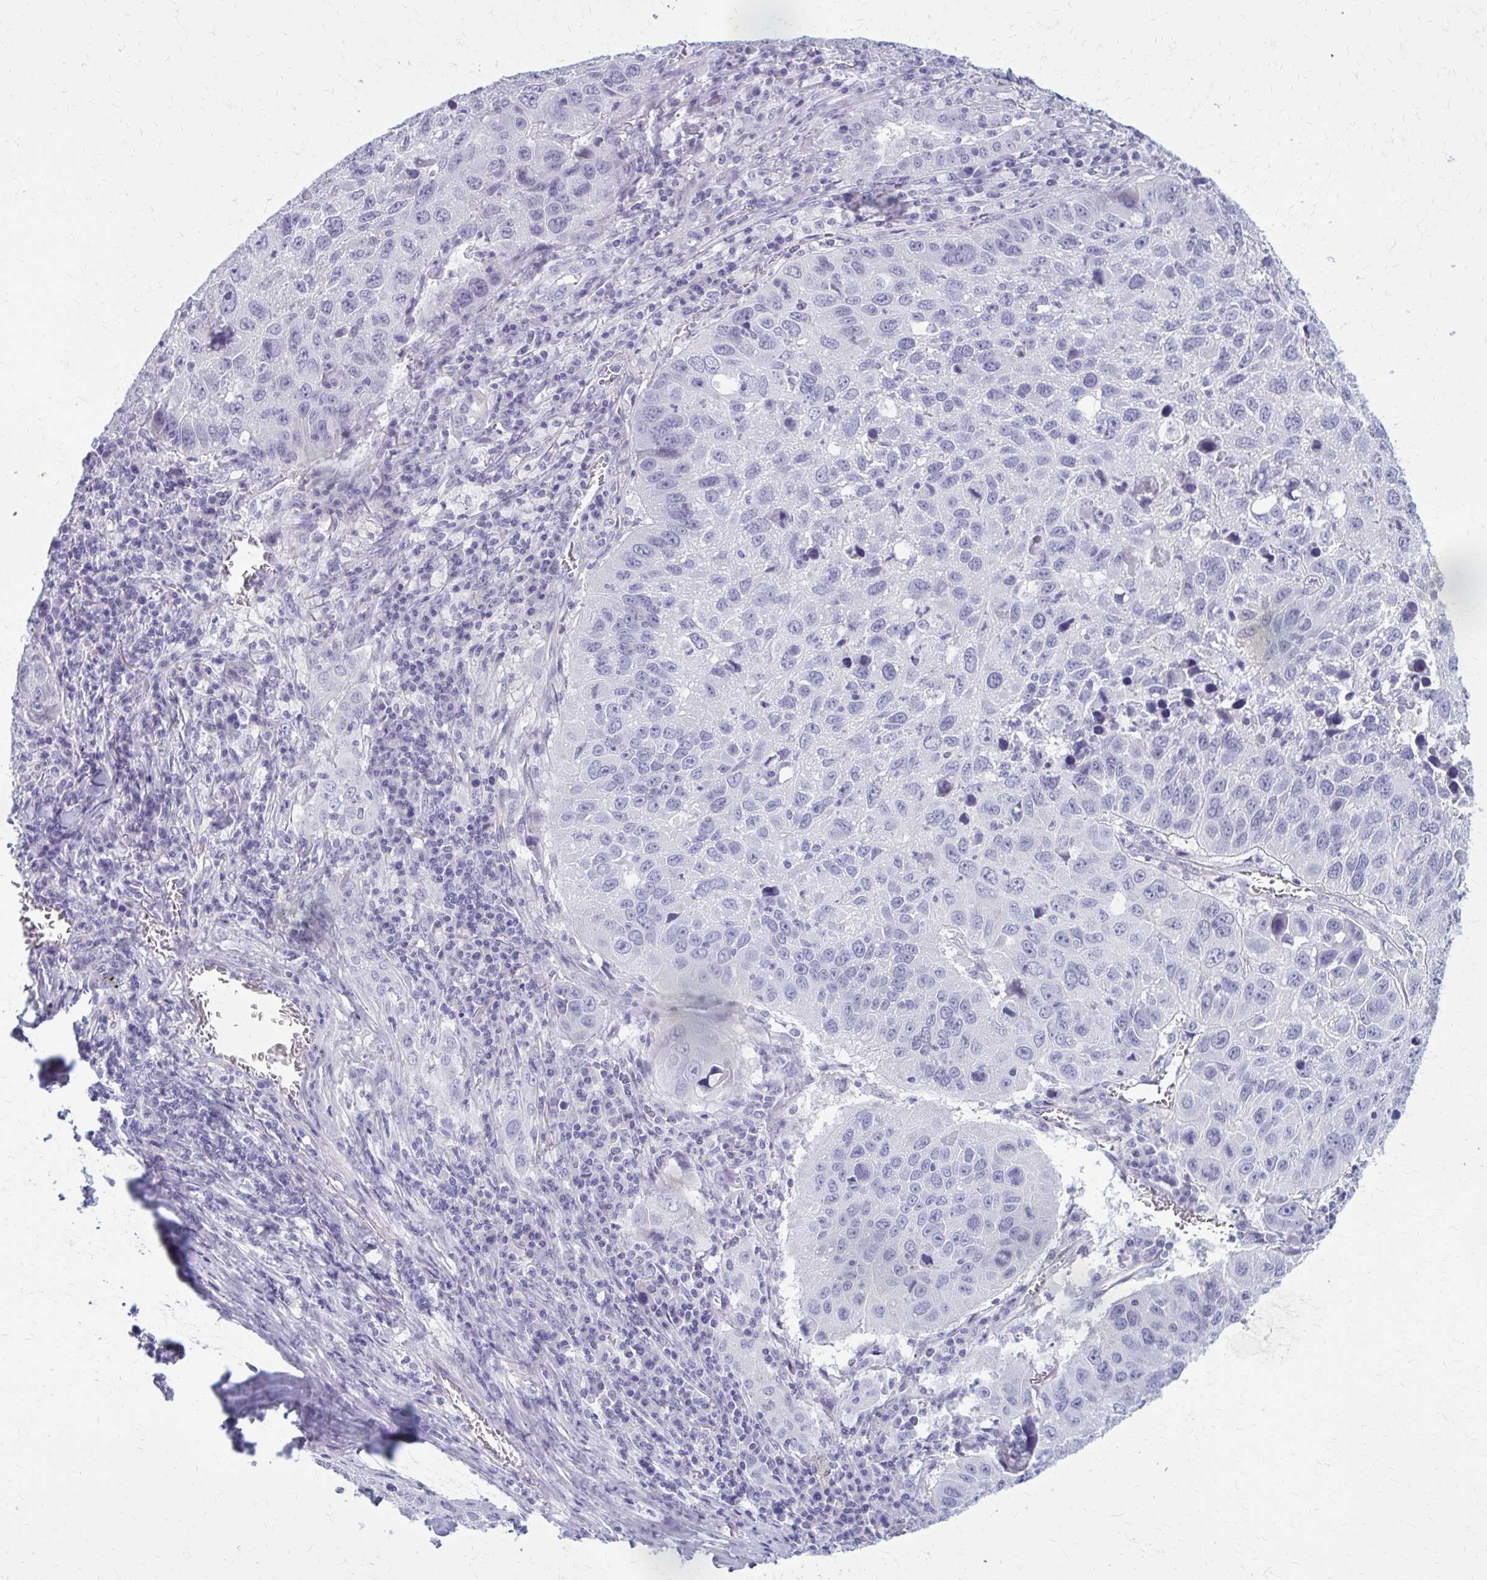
{"staining": {"intensity": "negative", "quantity": "none", "location": "none"}, "tissue": "lung cancer", "cell_type": "Tumor cells", "image_type": "cancer", "snomed": [{"axis": "morphology", "description": "Squamous cell carcinoma, NOS"}, {"axis": "topography", "description": "Lung"}], "caption": "High magnification brightfield microscopy of squamous cell carcinoma (lung) stained with DAB (brown) and counterstained with hematoxylin (blue): tumor cells show no significant staining. (DAB immunohistochemistry (IHC), high magnification).", "gene": "CASQ2", "patient": {"sex": "female", "age": 61}}